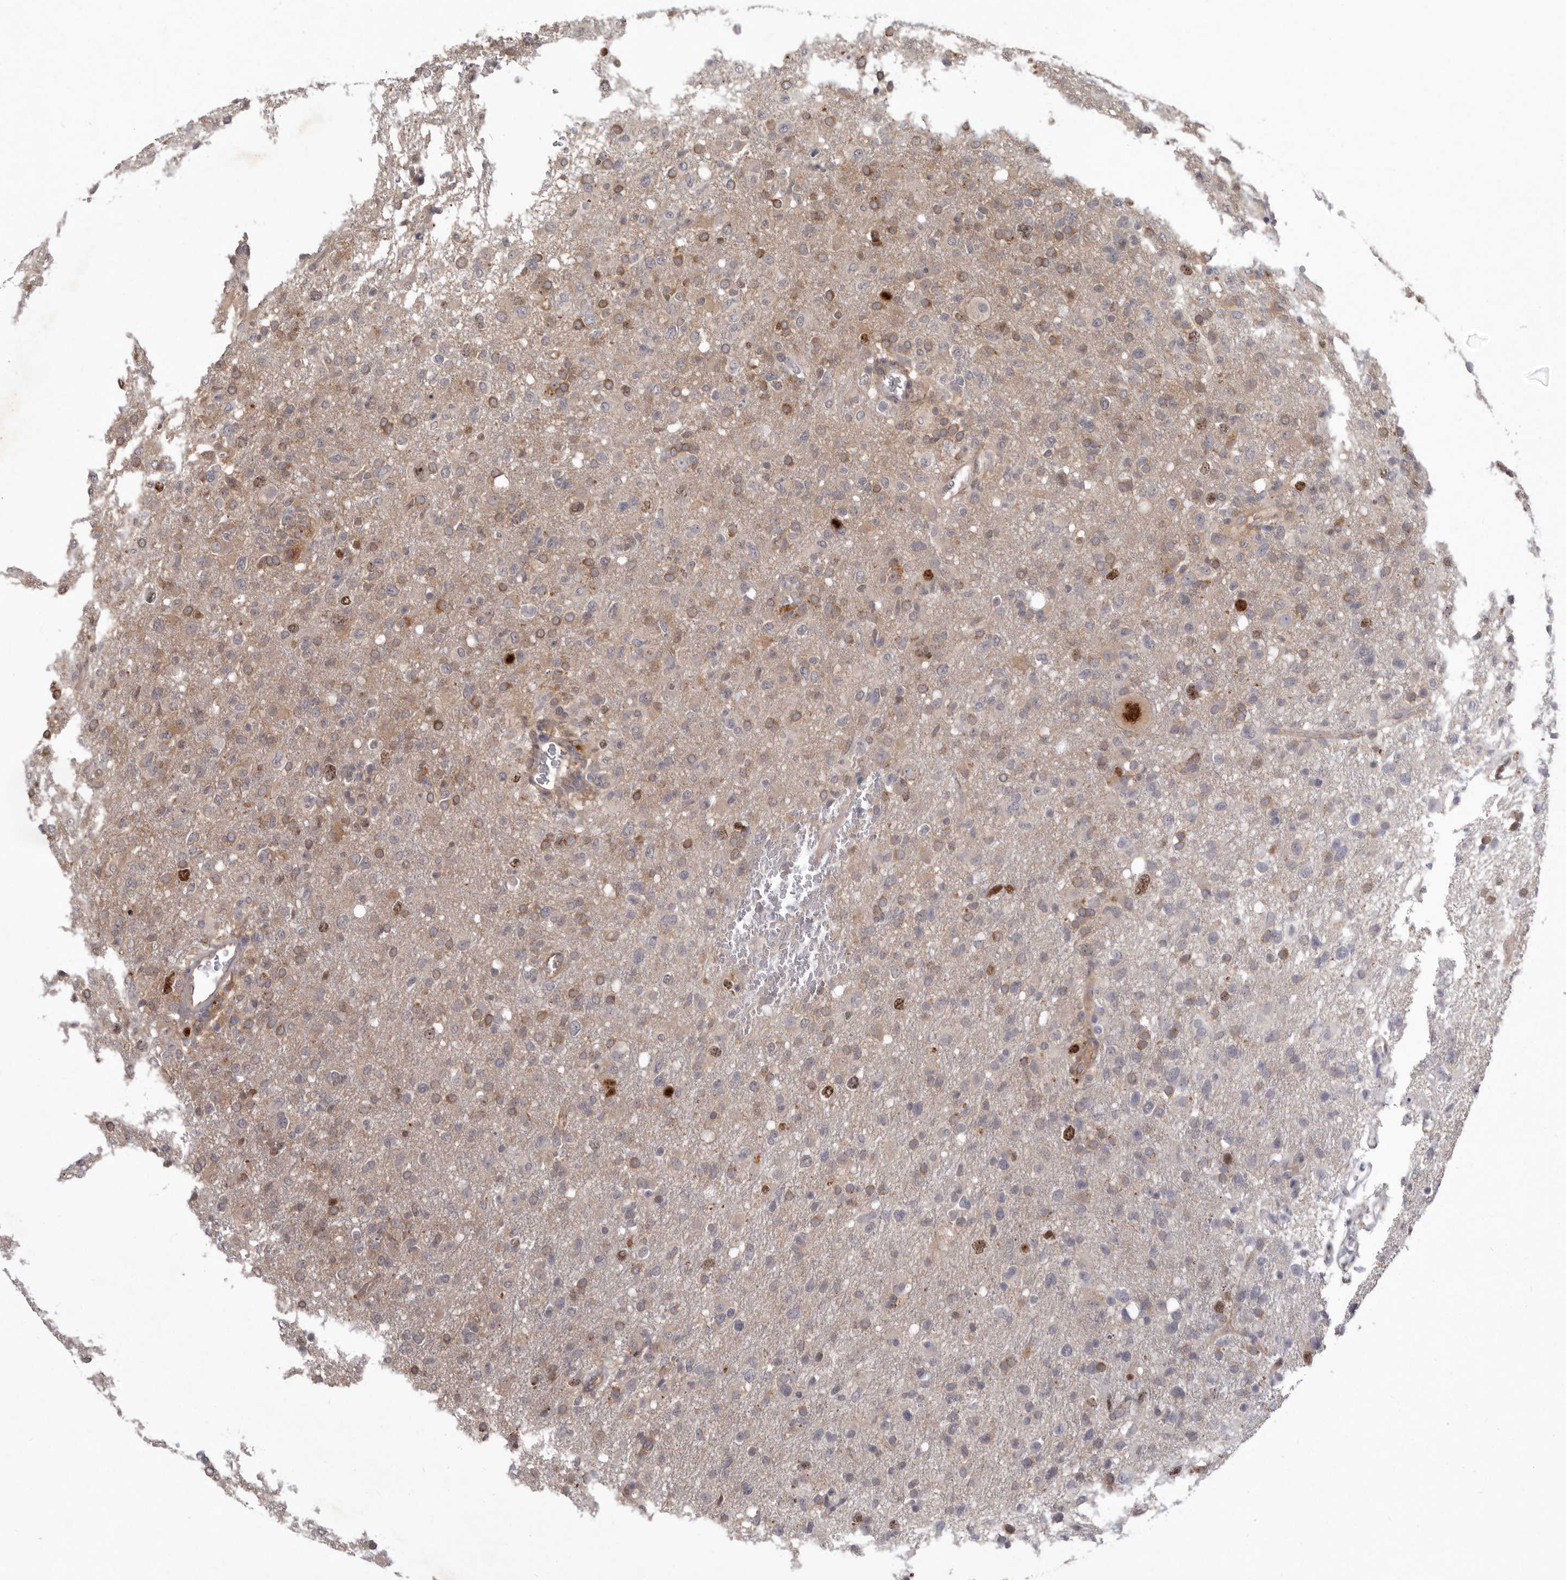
{"staining": {"intensity": "moderate", "quantity": "<25%", "location": "cytoplasmic/membranous,nuclear"}, "tissue": "glioma", "cell_type": "Tumor cells", "image_type": "cancer", "snomed": [{"axis": "morphology", "description": "Glioma, malignant, High grade"}, {"axis": "topography", "description": "Brain"}], "caption": "IHC (DAB) staining of human malignant glioma (high-grade) displays moderate cytoplasmic/membranous and nuclear protein staining in approximately <25% of tumor cells.", "gene": "CDCA8", "patient": {"sex": "female", "age": 57}}